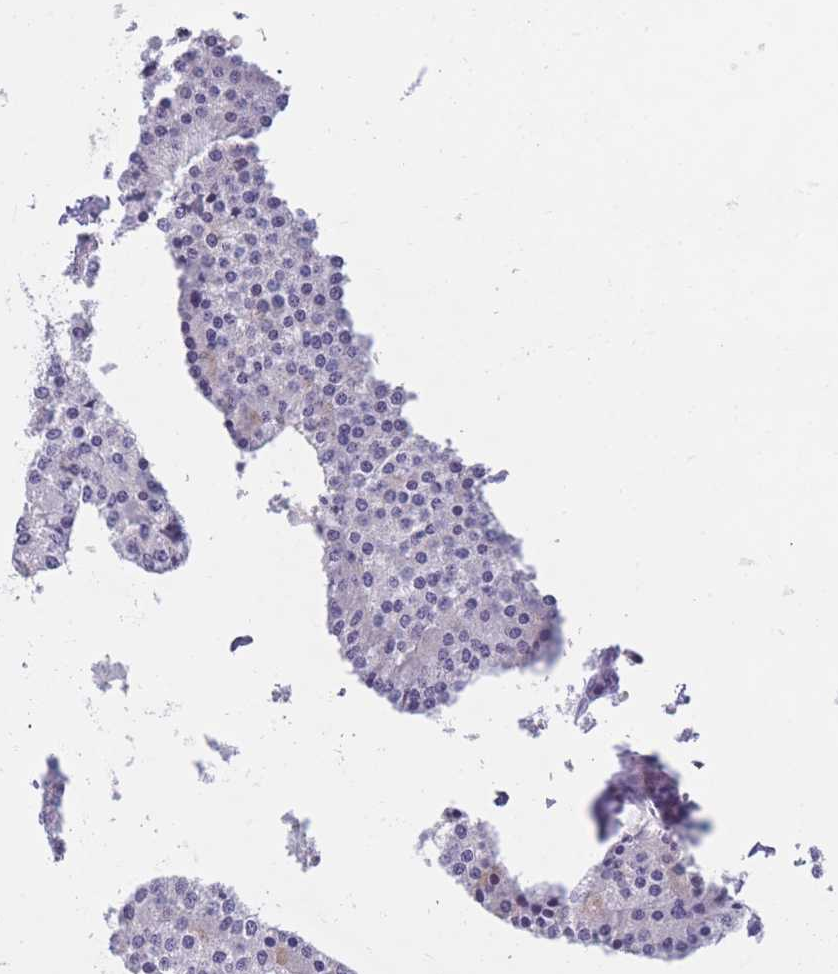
{"staining": {"intensity": "negative", "quantity": "none", "location": "none"}, "tissue": "carcinoid", "cell_type": "Tumor cells", "image_type": "cancer", "snomed": [{"axis": "morphology", "description": "Carcinoid, malignant, NOS"}, {"axis": "topography", "description": "Colon"}], "caption": "High magnification brightfield microscopy of carcinoid stained with DAB (brown) and counterstained with hematoxylin (blue): tumor cells show no significant staining. (DAB (3,3'-diaminobenzidine) immunohistochemistry (IHC) with hematoxylin counter stain).", "gene": "PDE4A", "patient": {"sex": "female", "age": 52}}